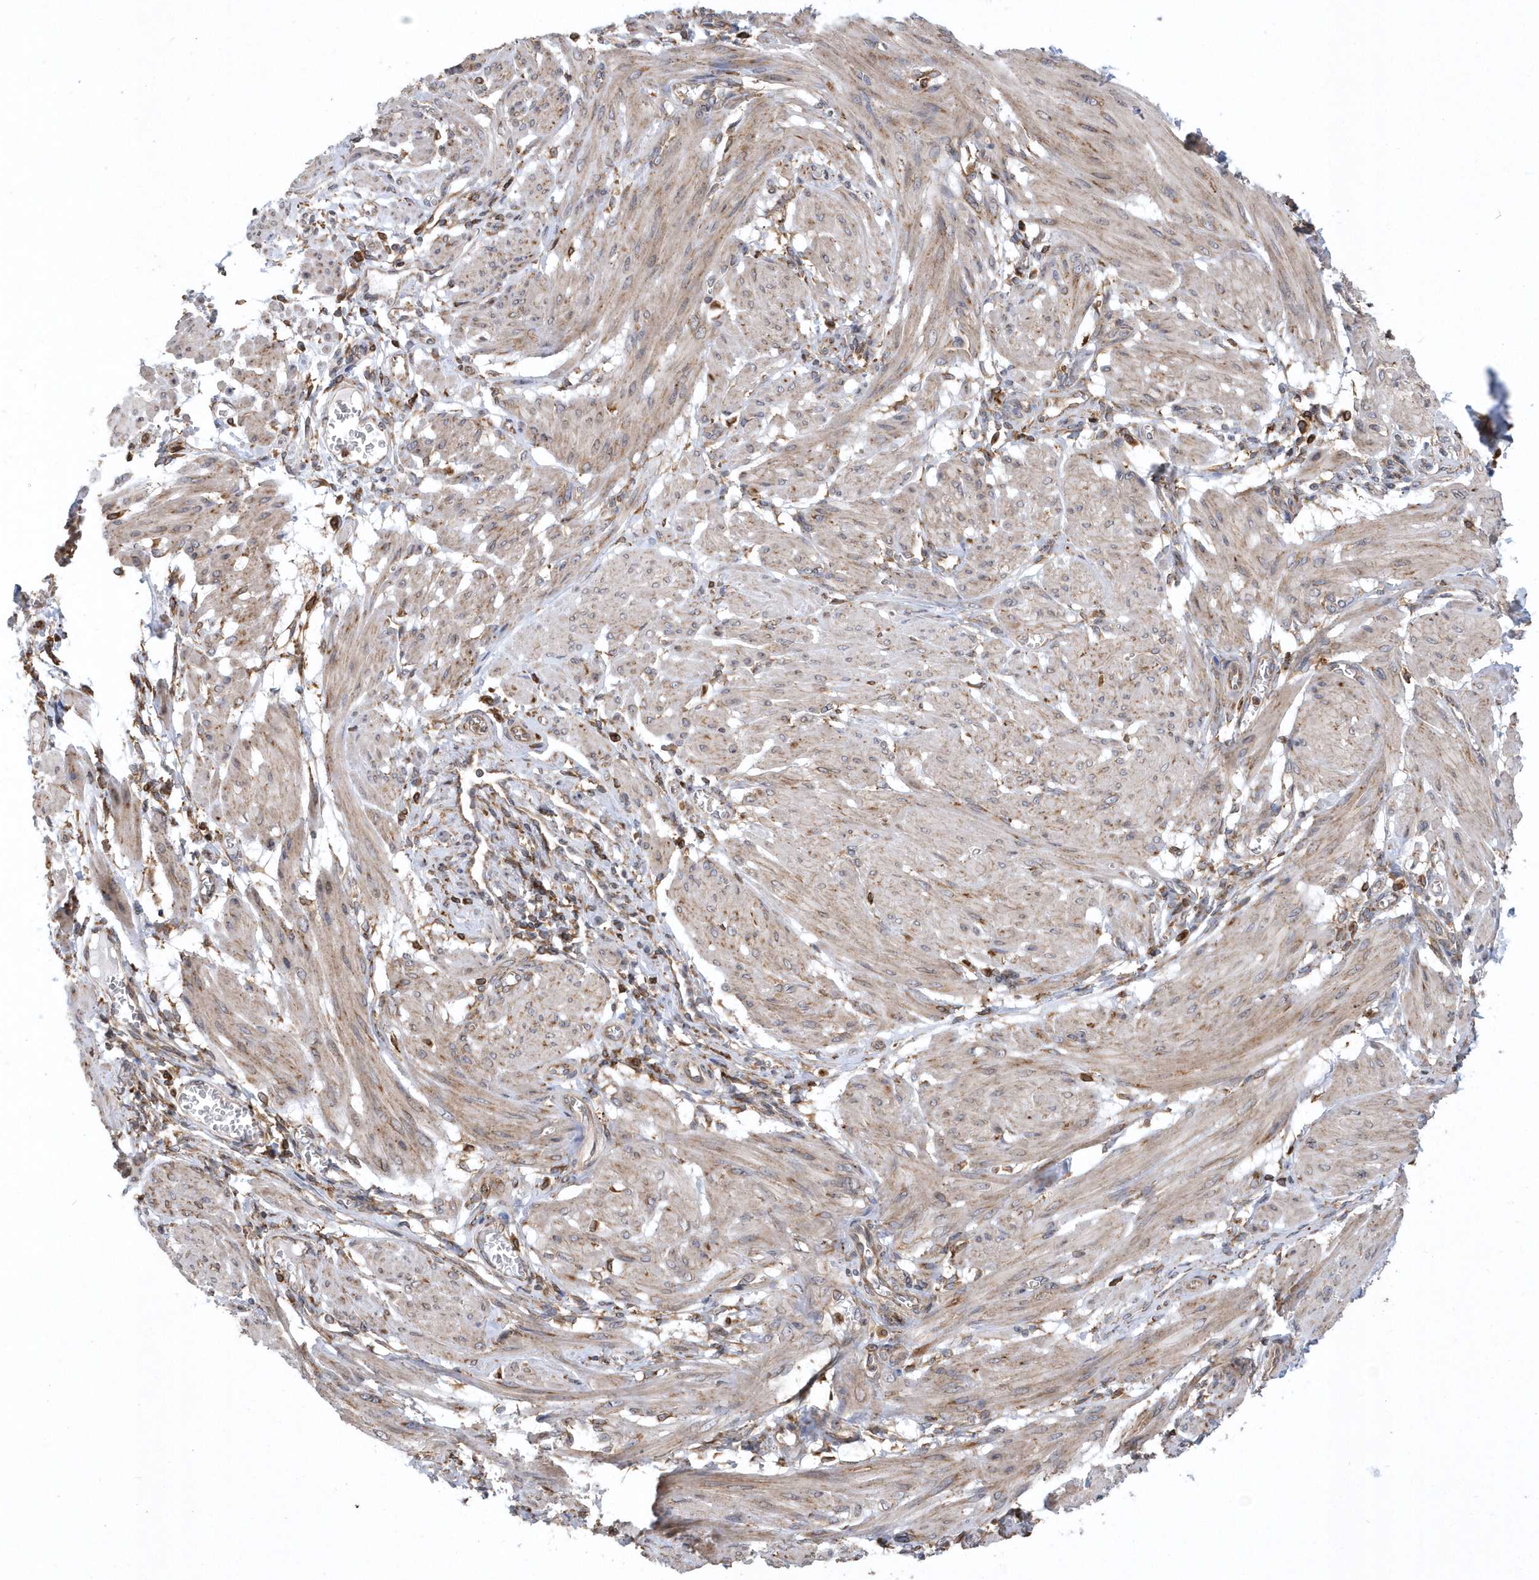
{"staining": {"intensity": "weak", "quantity": ">75%", "location": "cytoplasmic/membranous"}, "tissue": "smooth muscle", "cell_type": "Smooth muscle cells", "image_type": "normal", "snomed": [{"axis": "morphology", "description": "Normal tissue, NOS"}, {"axis": "topography", "description": "Smooth muscle"}], "caption": "IHC (DAB (3,3'-diaminobenzidine)) staining of benign human smooth muscle reveals weak cytoplasmic/membranous protein expression in approximately >75% of smooth muscle cells. Nuclei are stained in blue.", "gene": "VAMP7", "patient": {"sex": "female", "age": 39}}